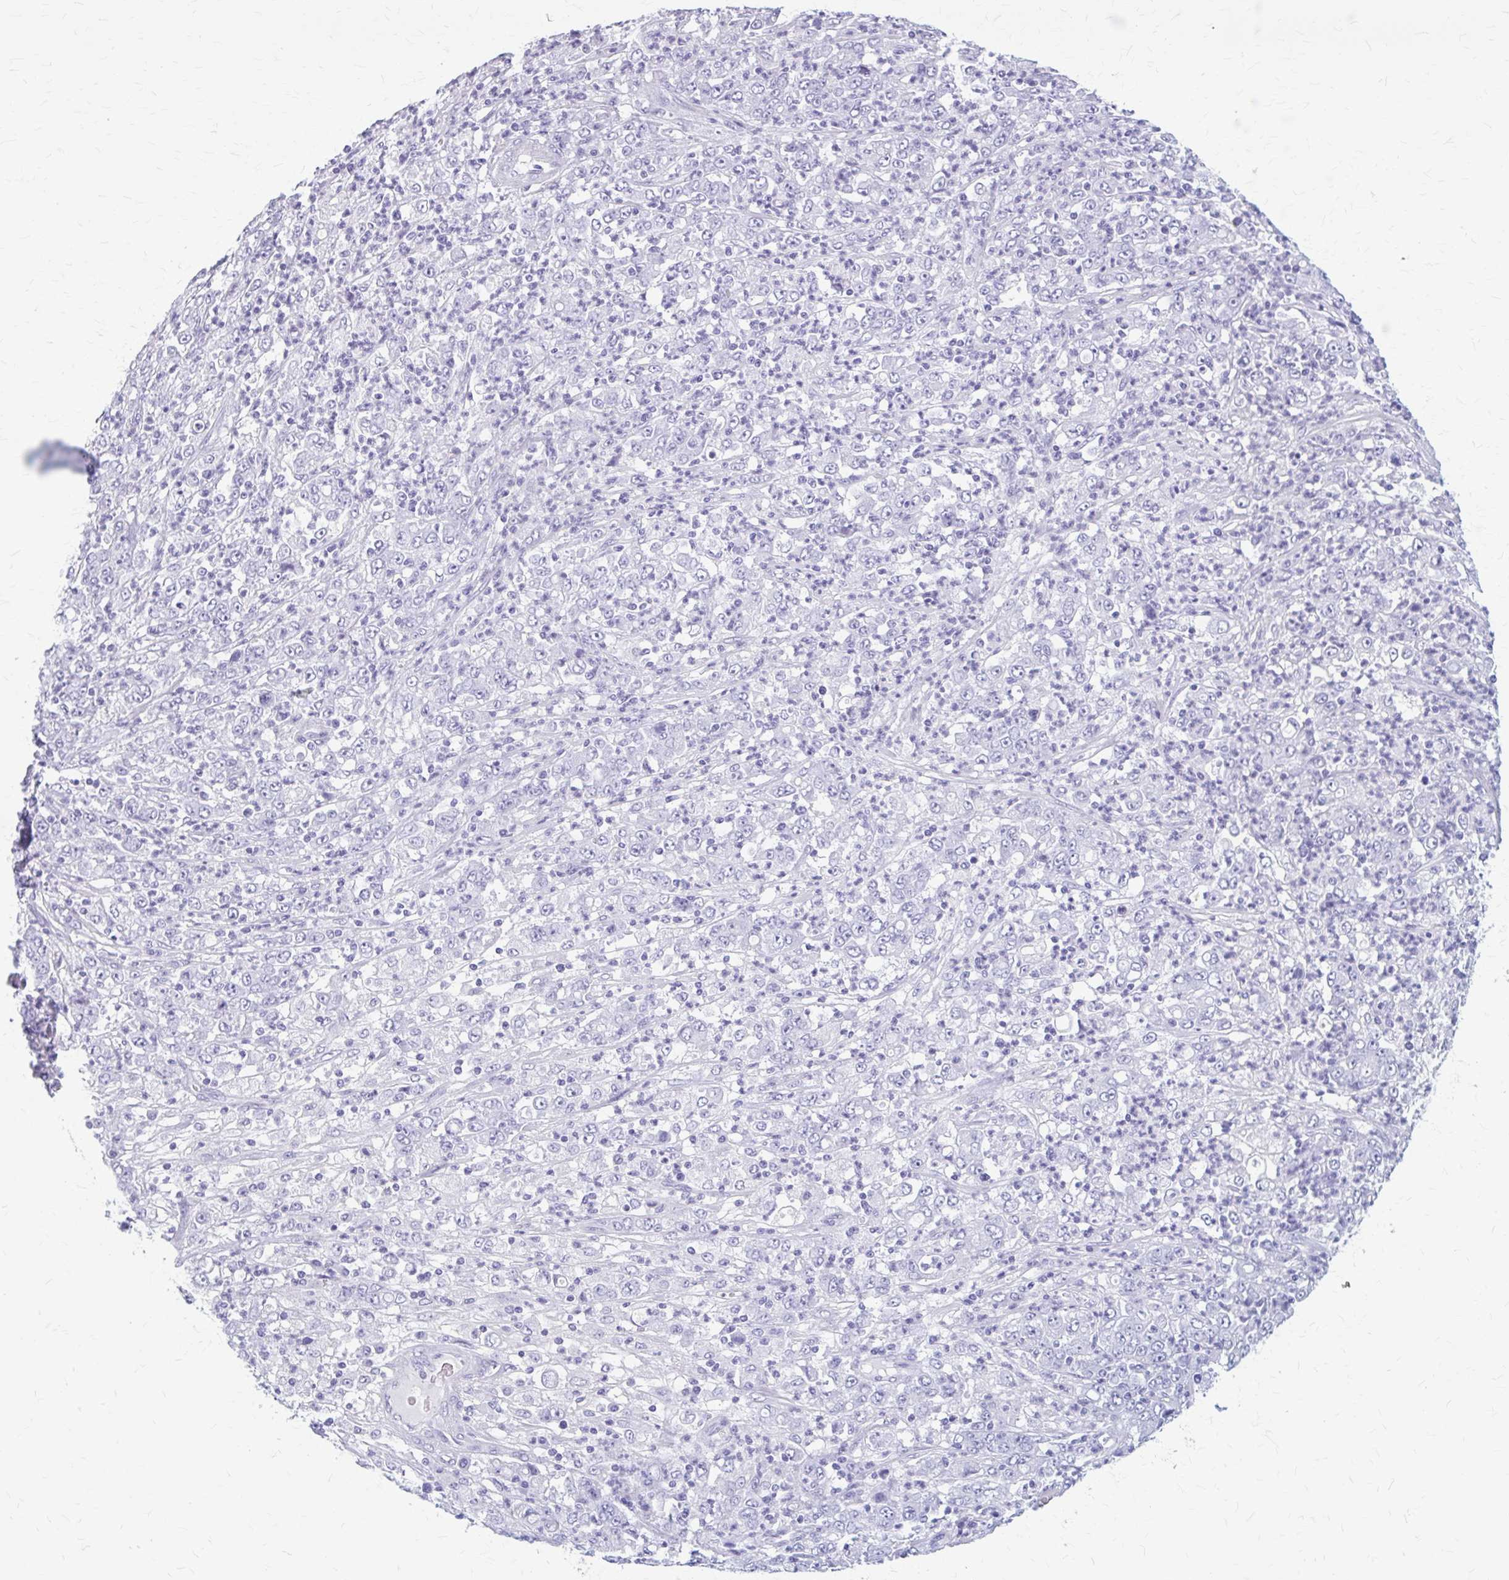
{"staining": {"intensity": "negative", "quantity": "none", "location": "none"}, "tissue": "stomach cancer", "cell_type": "Tumor cells", "image_type": "cancer", "snomed": [{"axis": "morphology", "description": "Adenocarcinoma, NOS"}, {"axis": "topography", "description": "Stomach, lower"}], "caption": "A histopathology image of stomach cancer (adenocarcinoma) stained for a protein reveals no brown staining in tumor cells.", "gene": "KLHDC7A", "patient": {"sex": "female", "age": 71}}